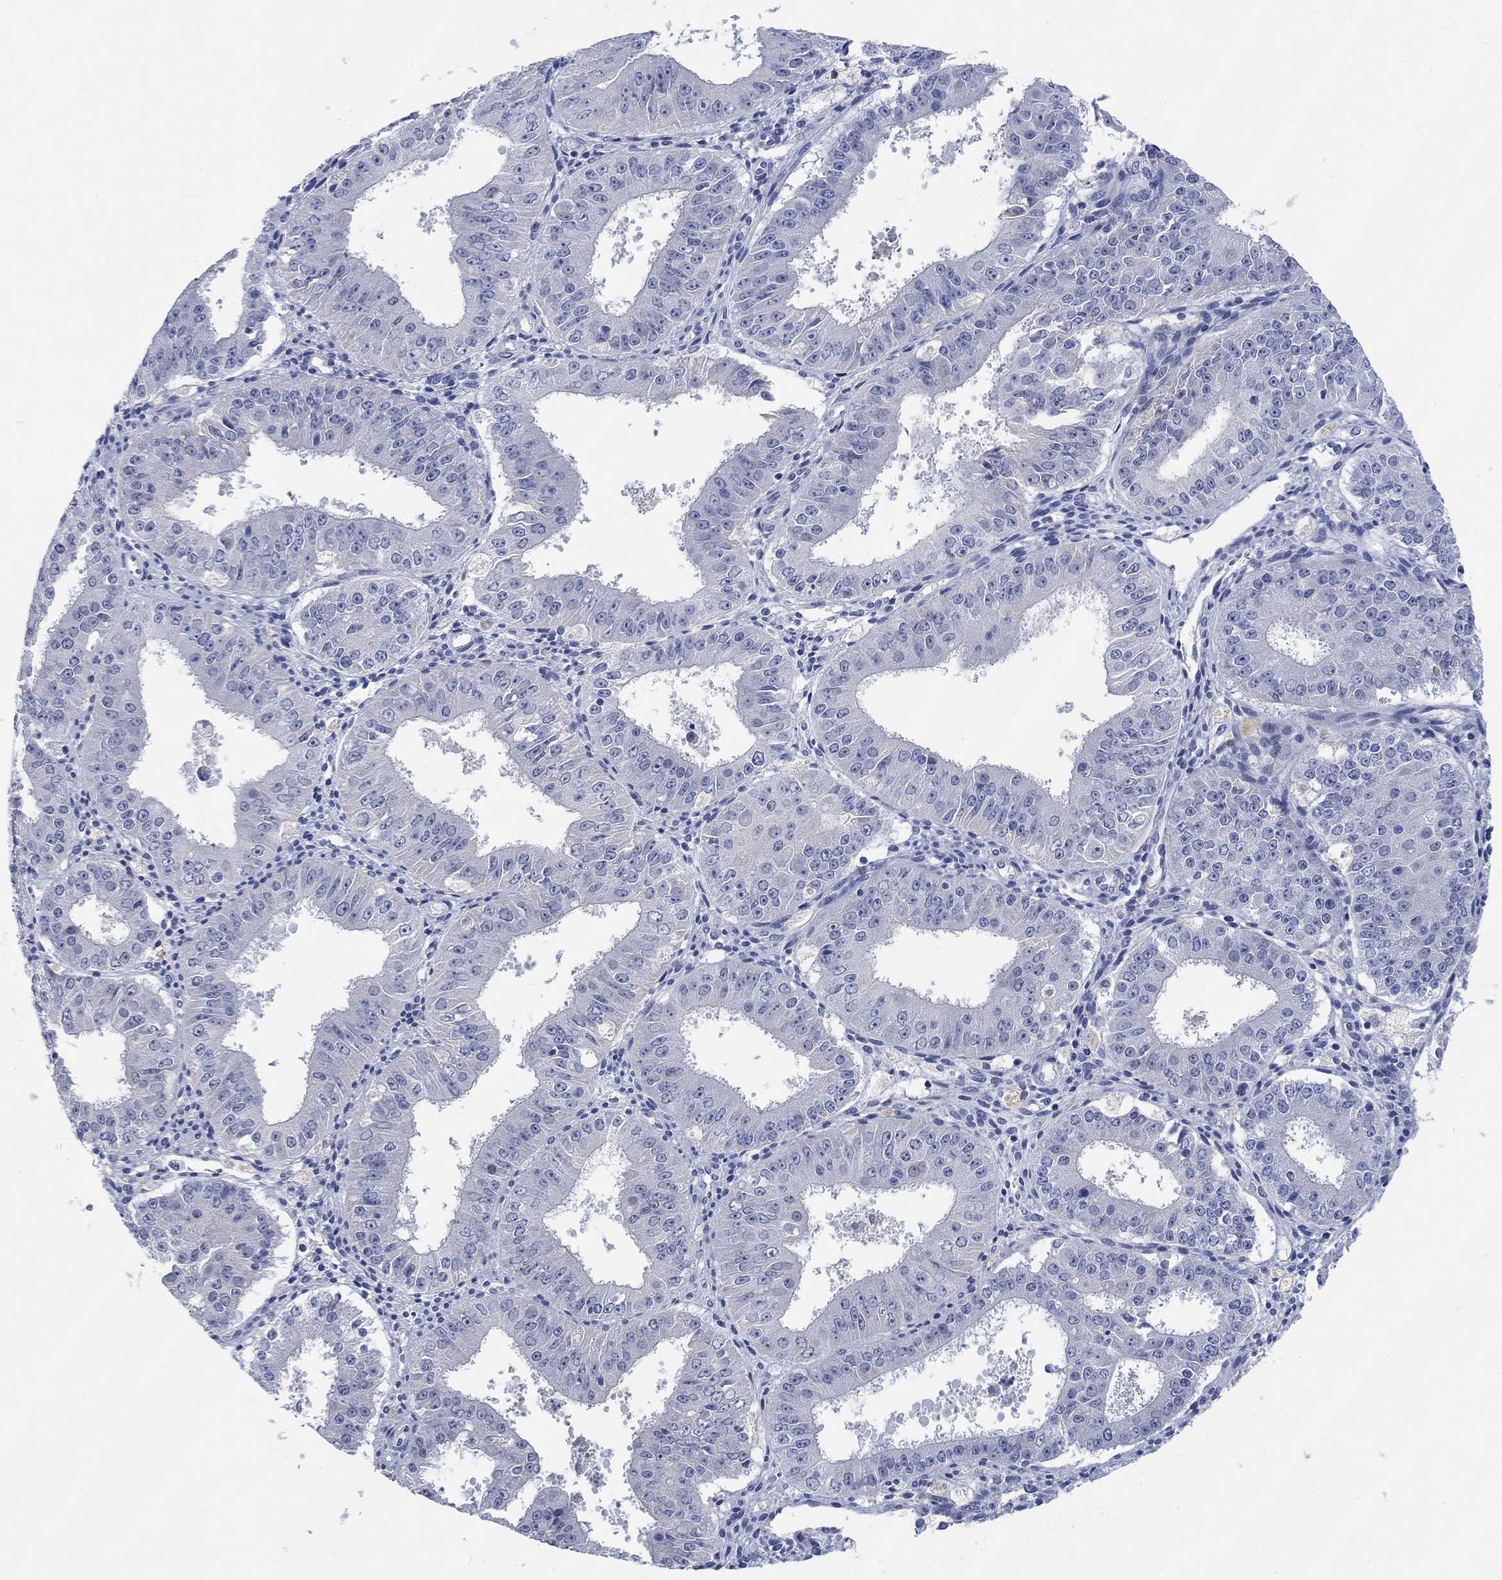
{"staining": {"intensity": "negative", "quantity": "none", "location": "none"}, "tissue": "ovarian cancer", "cell_type": "Tumor cells", "image_type": "cancer", "snomed": [{"axis": "morphology", "description": "Carcinoma, endometroid"}, {"axis": "topography", "description": "Ovary"}], "caption": "Endometroid carcinoma (ovarian) was stained to show a protein in brown. There is no significant expression in tumor cells.", "gene": "DLK1", "patient": {"sex": "female", "age": 42}}